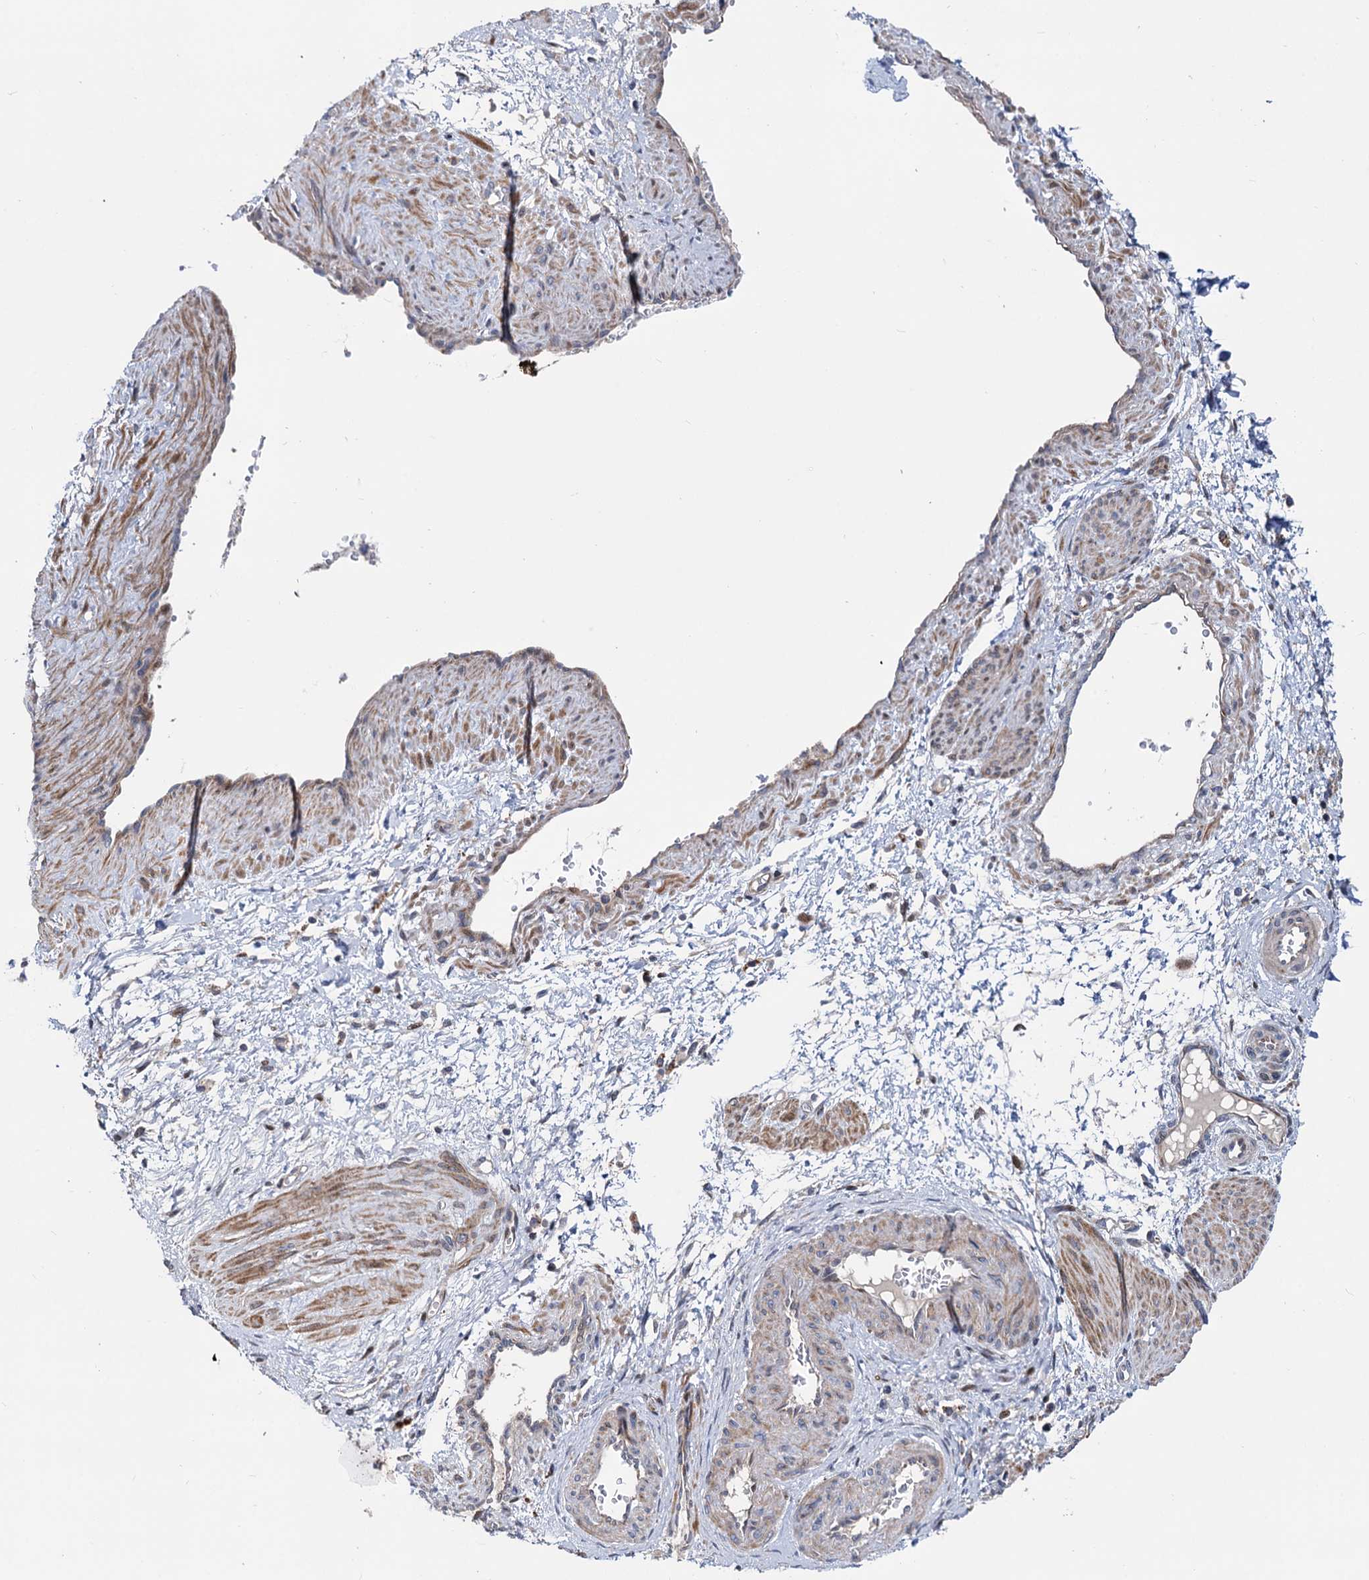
{"staining": {"intensity": "moderate", "quantity": ">75%", "location": "cytoplasmic/membranous"}, "tissue": "smooth muscle", "cell_type": "Smooth muscle cells", "image_type": "normal", "snomed": [{"axis": "morphology", "description": "Normal tissue, NOS"}, {"axis": "topography", "description": "Endometrium"}], "caption": "Immunohistochemistry (IHC) of benign human smooth muscle demonstrates medium levels of moderate cytoplasmic/membranous positivity in approximately >75% of smooth muscle cells.", "gene": "UBR1", "patient": {"sex": "female", "age": 33}}